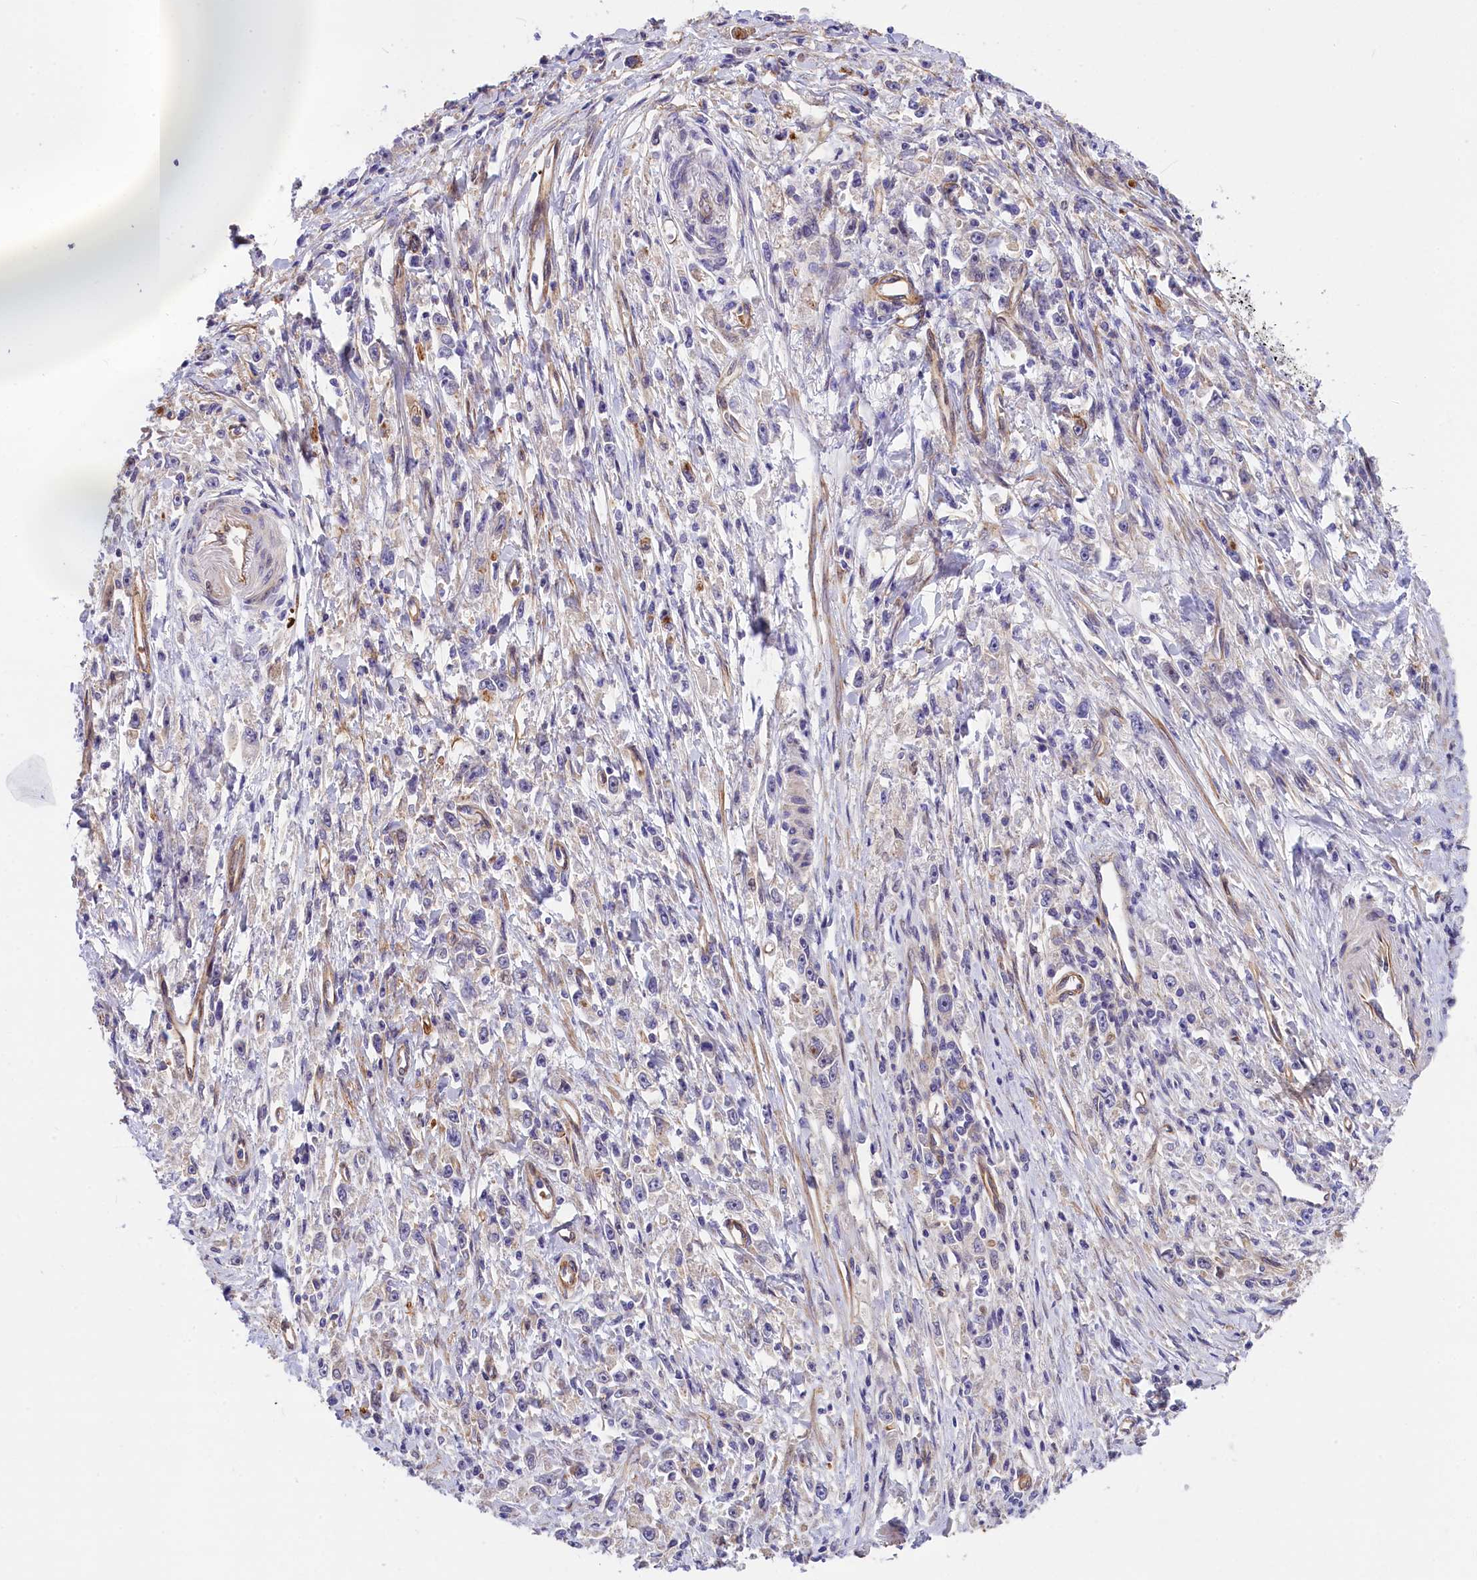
{"staining": {"intensity": "negative", "quantity": "none", "location": "none"}, "tissue": "stomach cancer", "cell_type": "Tumor cells", "image_type": "cancer", "snomed": [{"axis": "morphology", "description": "Adenocarcinoma, NOS"}, {"axis": "topography", "description": "Stomach"}], "caption": "Immunohistochemistry of stomach adenocarcinoma displays no staining in tumor cells.", "gene": "MED20", "patient": {"sex": "female", "age": 59}}